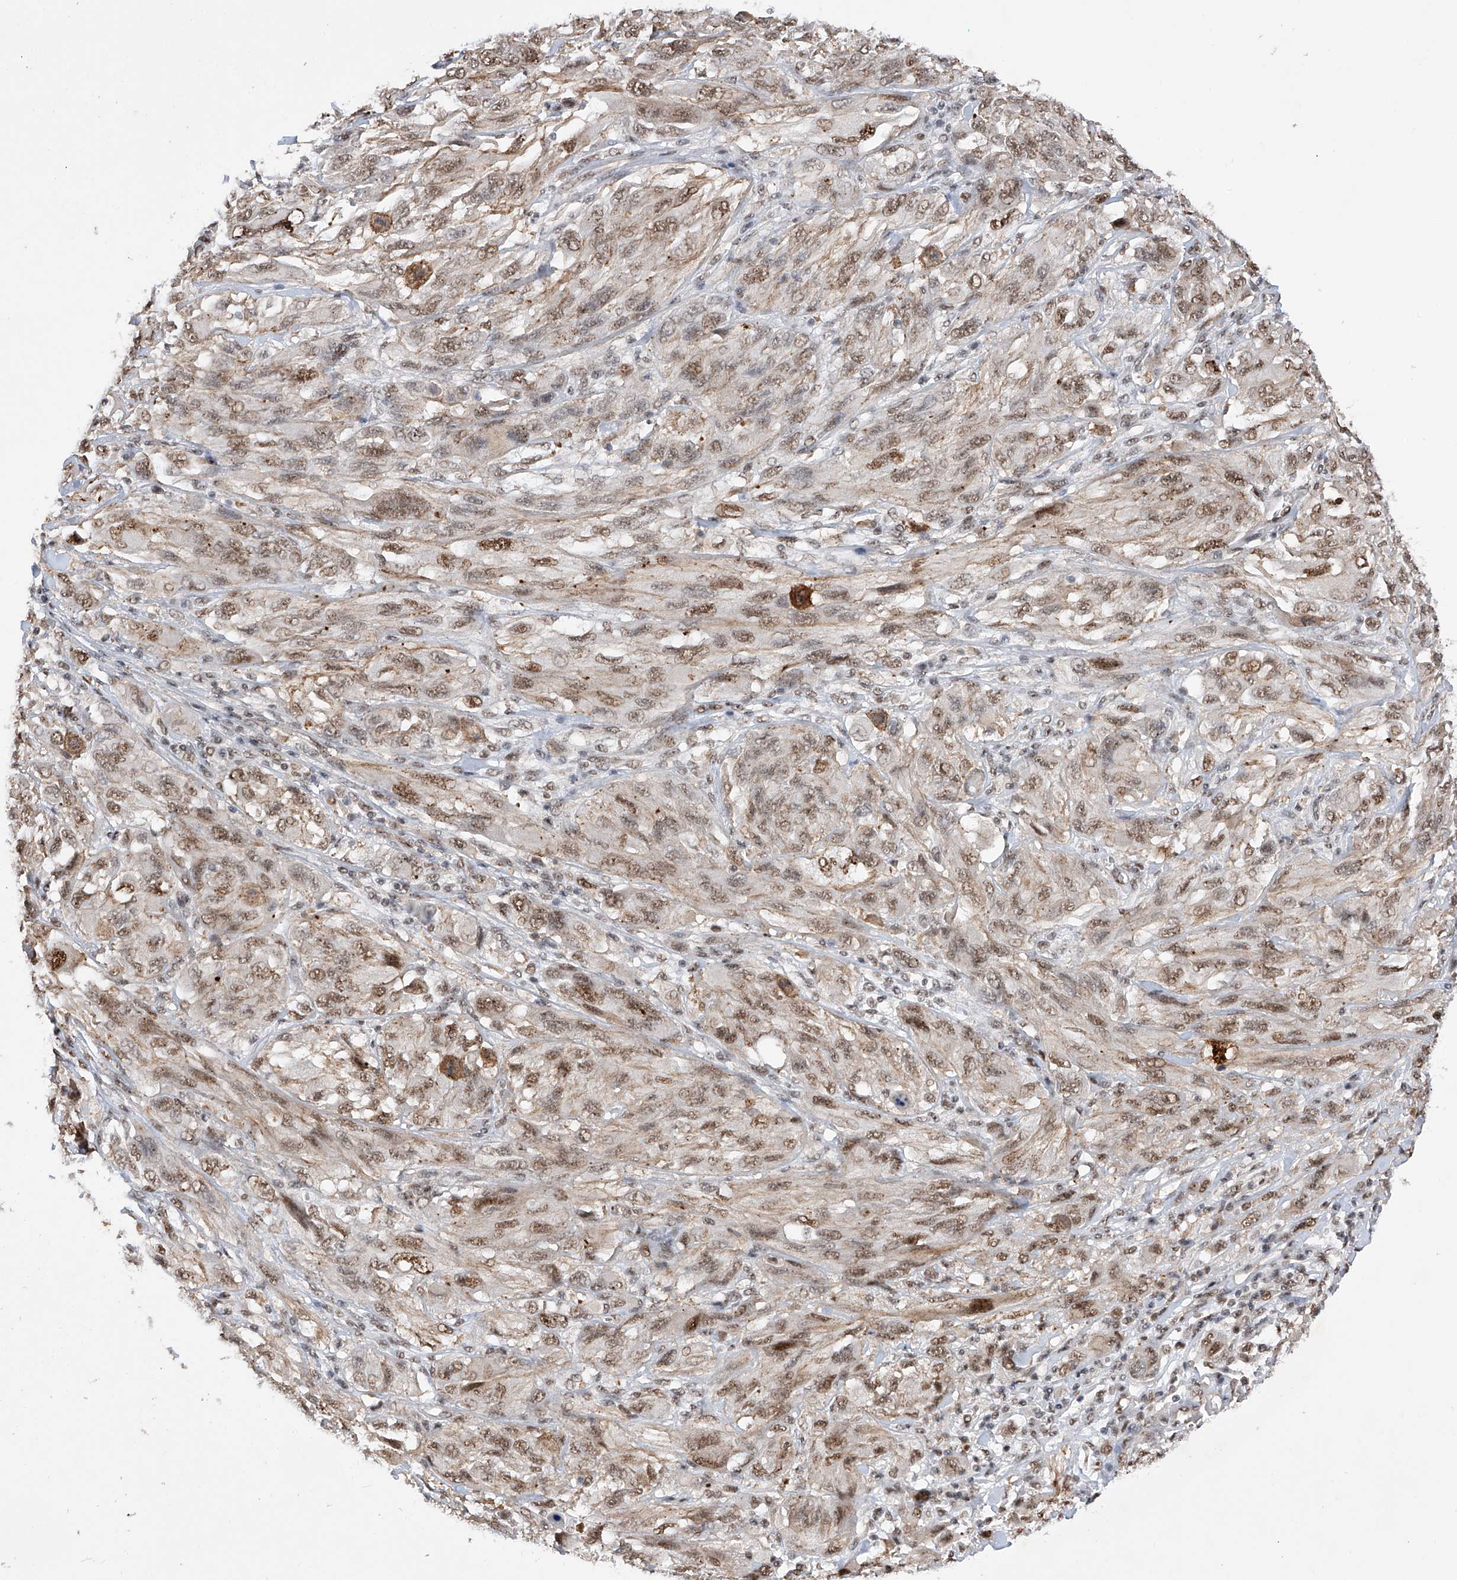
{"staining": {"intensity": "moderate", "quantity": ">75%", "location": "nuclear"}, "tissue": "melanoma", "cell_type": "Tumor cells", "image_type": "cancer", "snomed": [{"axis": "morphology", "description": "Malignant melanoma, NOS"}, {"axis": "topography", "description": "Skin"}], "caption": "Tumor cells exhibit moderate nuclear positivity in about >75% of cells in melanoma.", "gene": "NFATC4", "patient": {"sex": "female", "age": 91}}